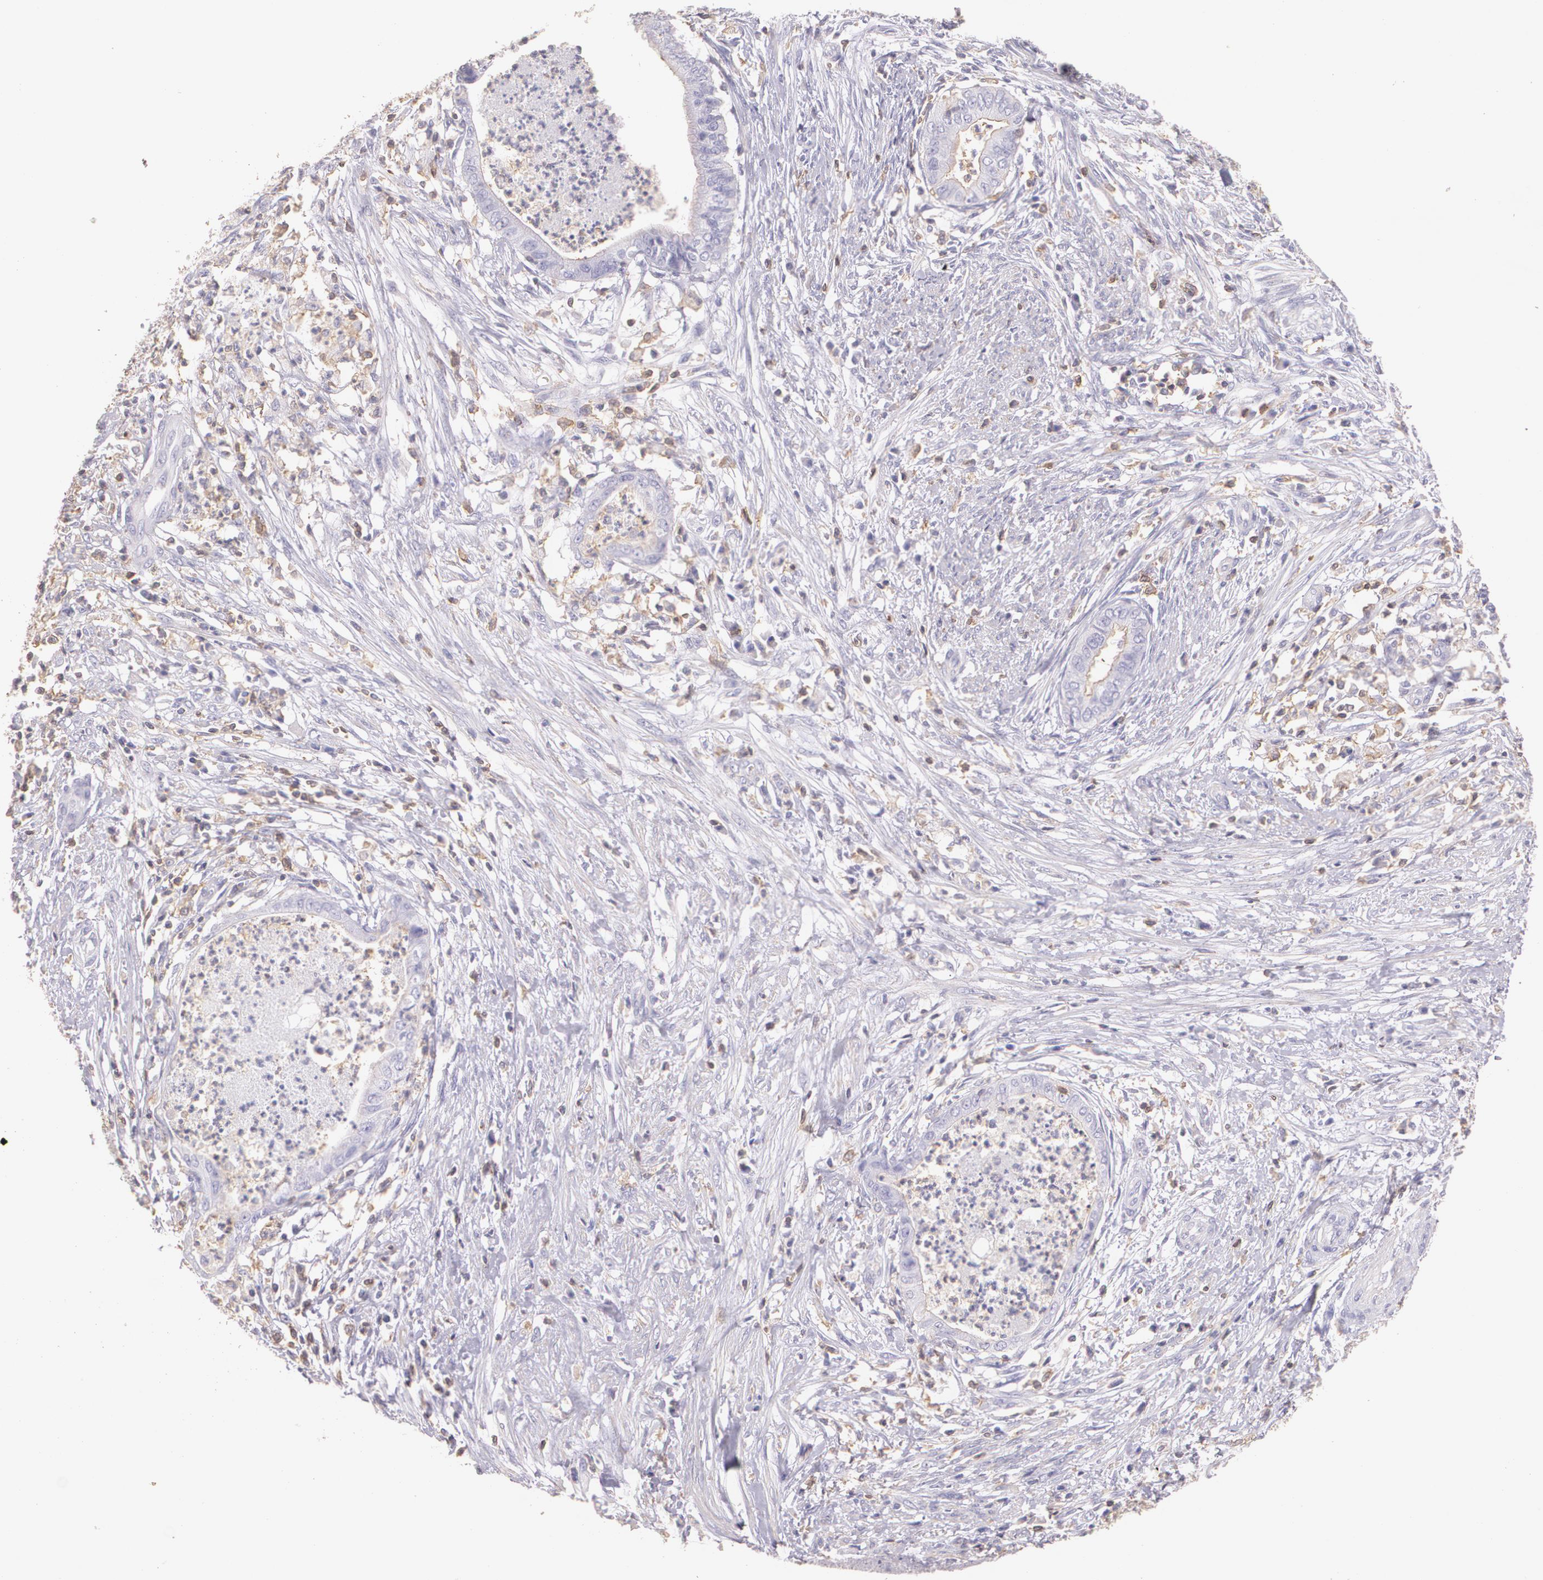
{"staining": {"intensity": "negative", "quantity": "none", "location": "none"}, "tissue": "endometrial cancer", "cell_type": "Tumor cells", "image_type": "cancer", "snomed": [{"axis": "morphology", "description": "Adenocarcinoma, NOS"}, {"axis": "topography", "description": "Uterus"}], "caption": "Immunohistochemistry of human adenocarcinoma (endometrial) reveals no staining in tumor cells. (Brightfield microscopy of DAB IHC at high magnification).", "gene": "TGFBR1", "patient": {"sex": "female", "age": 83}}